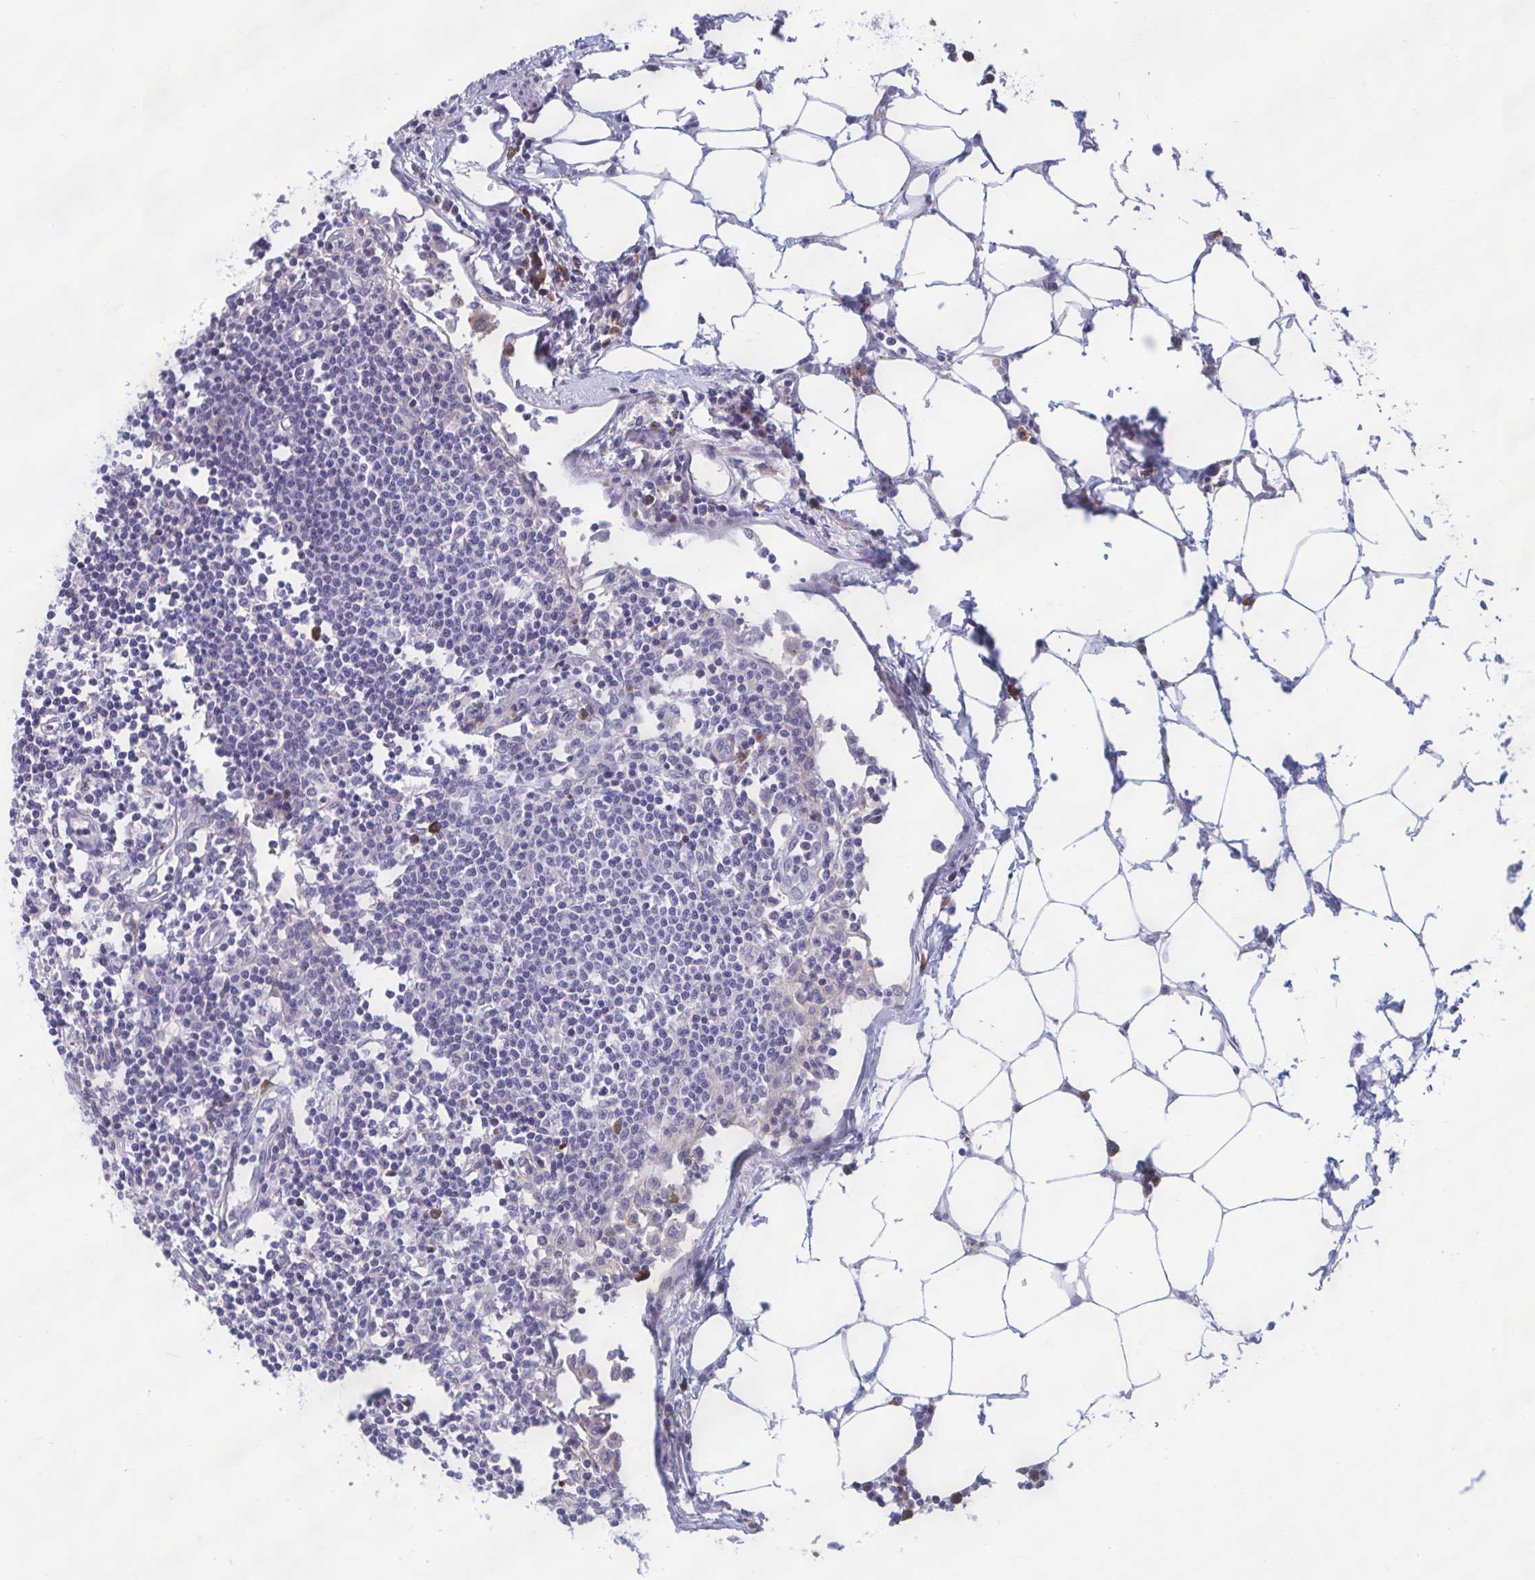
{"staining": {"intensity": "negative", "quantity": "none", "location": "none"}, "tissue": "lymph node", "cell_type": "Germinal center cells", "image_type": "normal", "snomed": [{"axis": "morphology", "description": "Normal tissue, NOS"}, {"axis": "topography", "description": "Lymph node"}], "caption": "IHC image of benign lymph node stained for a protein (brown), which displays no expression in germinal center cells.", "gene": "FAM219B", "patient": {"sex": "female", "age": 78}}